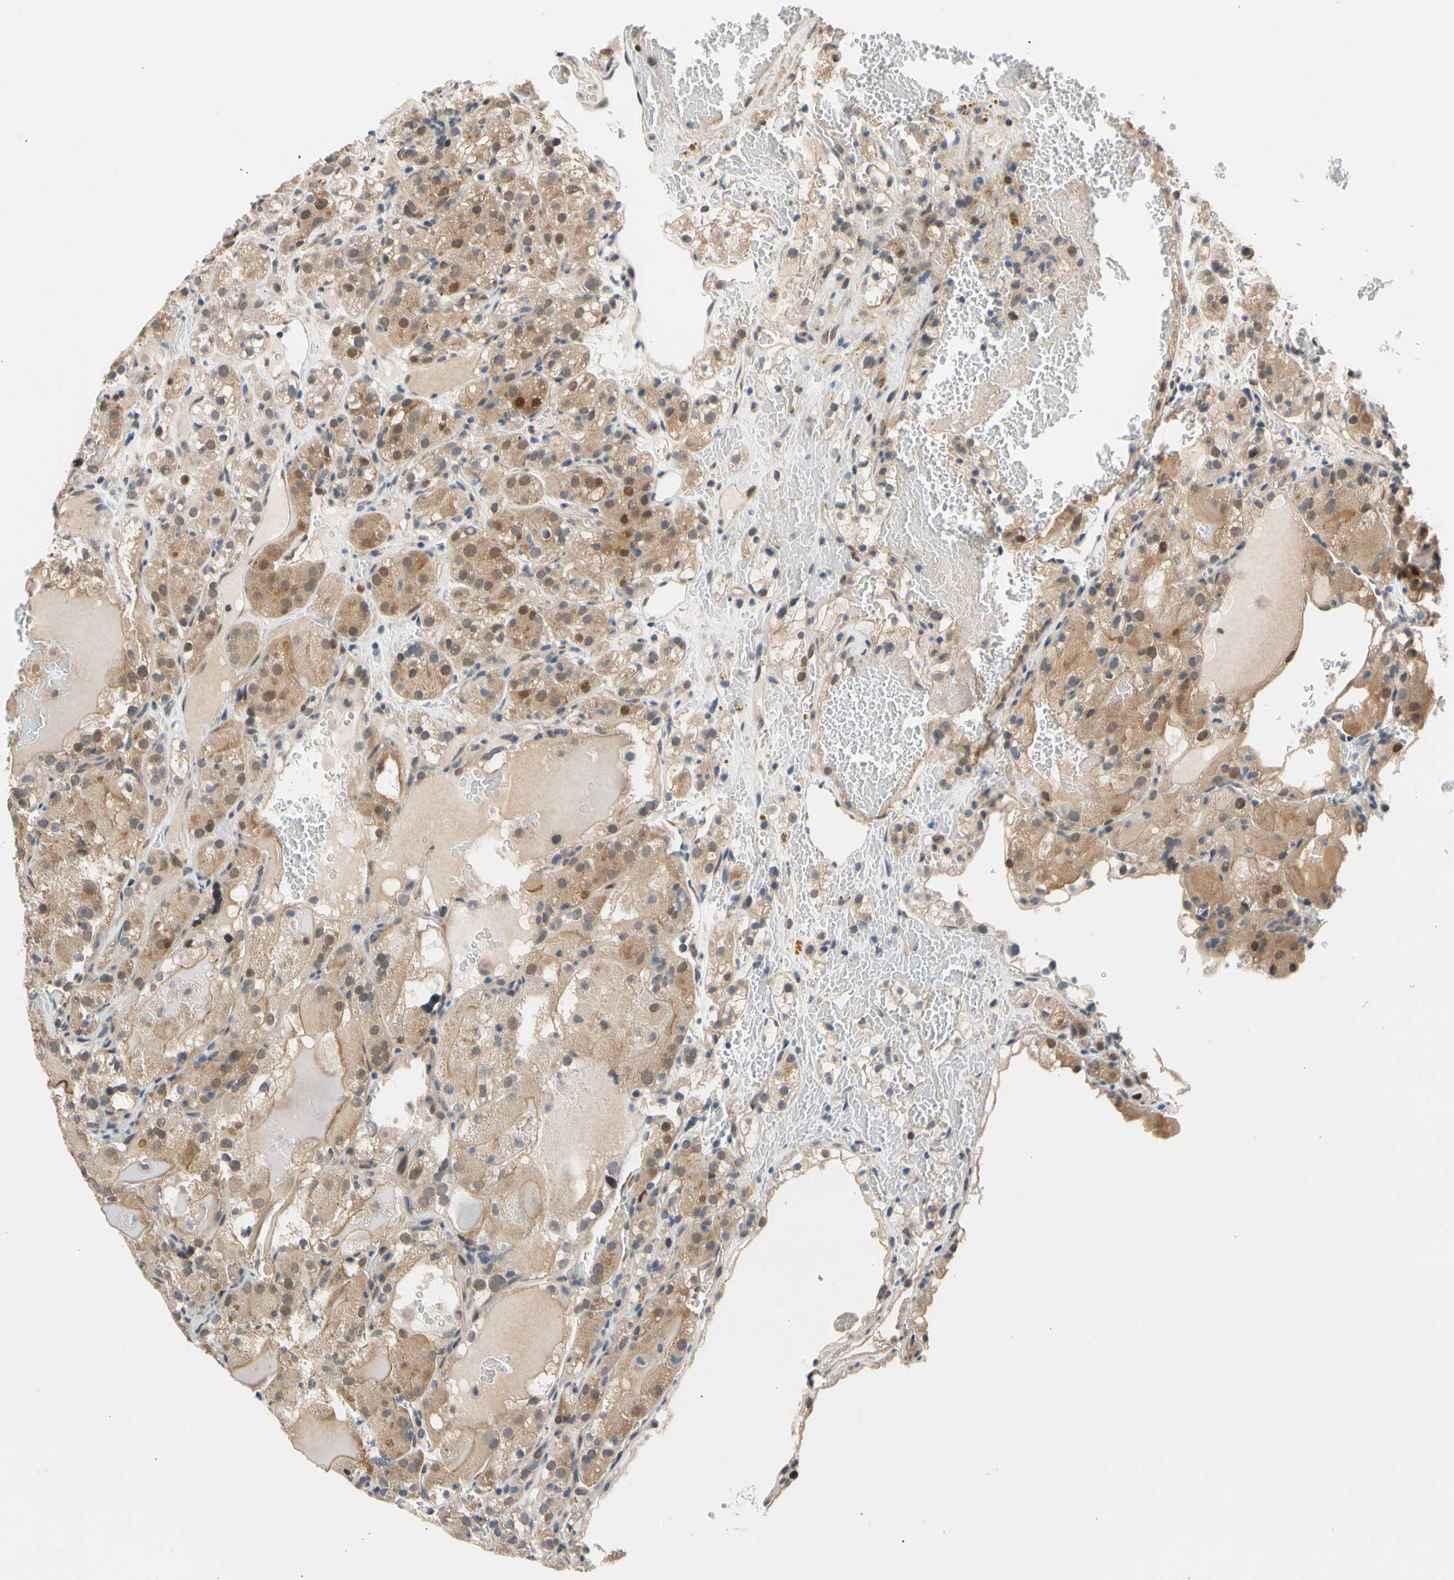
{"staining": {"intensity": "moderate", "quantity": ">75%", "location": "cytoplasmic/membranous,nuclear"}, "tissue": "renal cancer", "cell_type": "Tumor cells", "image_type": "cancer", "snomed": [{"axis": "morphology", "description": "Normal tissue, NOS"}, {"axis": "morphology", "description": "Adenocarcinoma, NOS"}, {"axis": "topography", "description": "Kidney"}], "caption": "High-magnification brightfield microscopy of renal cancer stained with DAB (3,3'-diaminobenzidine) (brown) and counterstained with hematoxylin (blue). tumor cells exhibit moderate cytoplasmic/membranous and nuclear staining is seen in about>75% of cells. The protein of interest is shown in brown color, while the nuclei are stained blue.", "gene": "NGEF", "patient": {"sex": "male", "age": 61}}